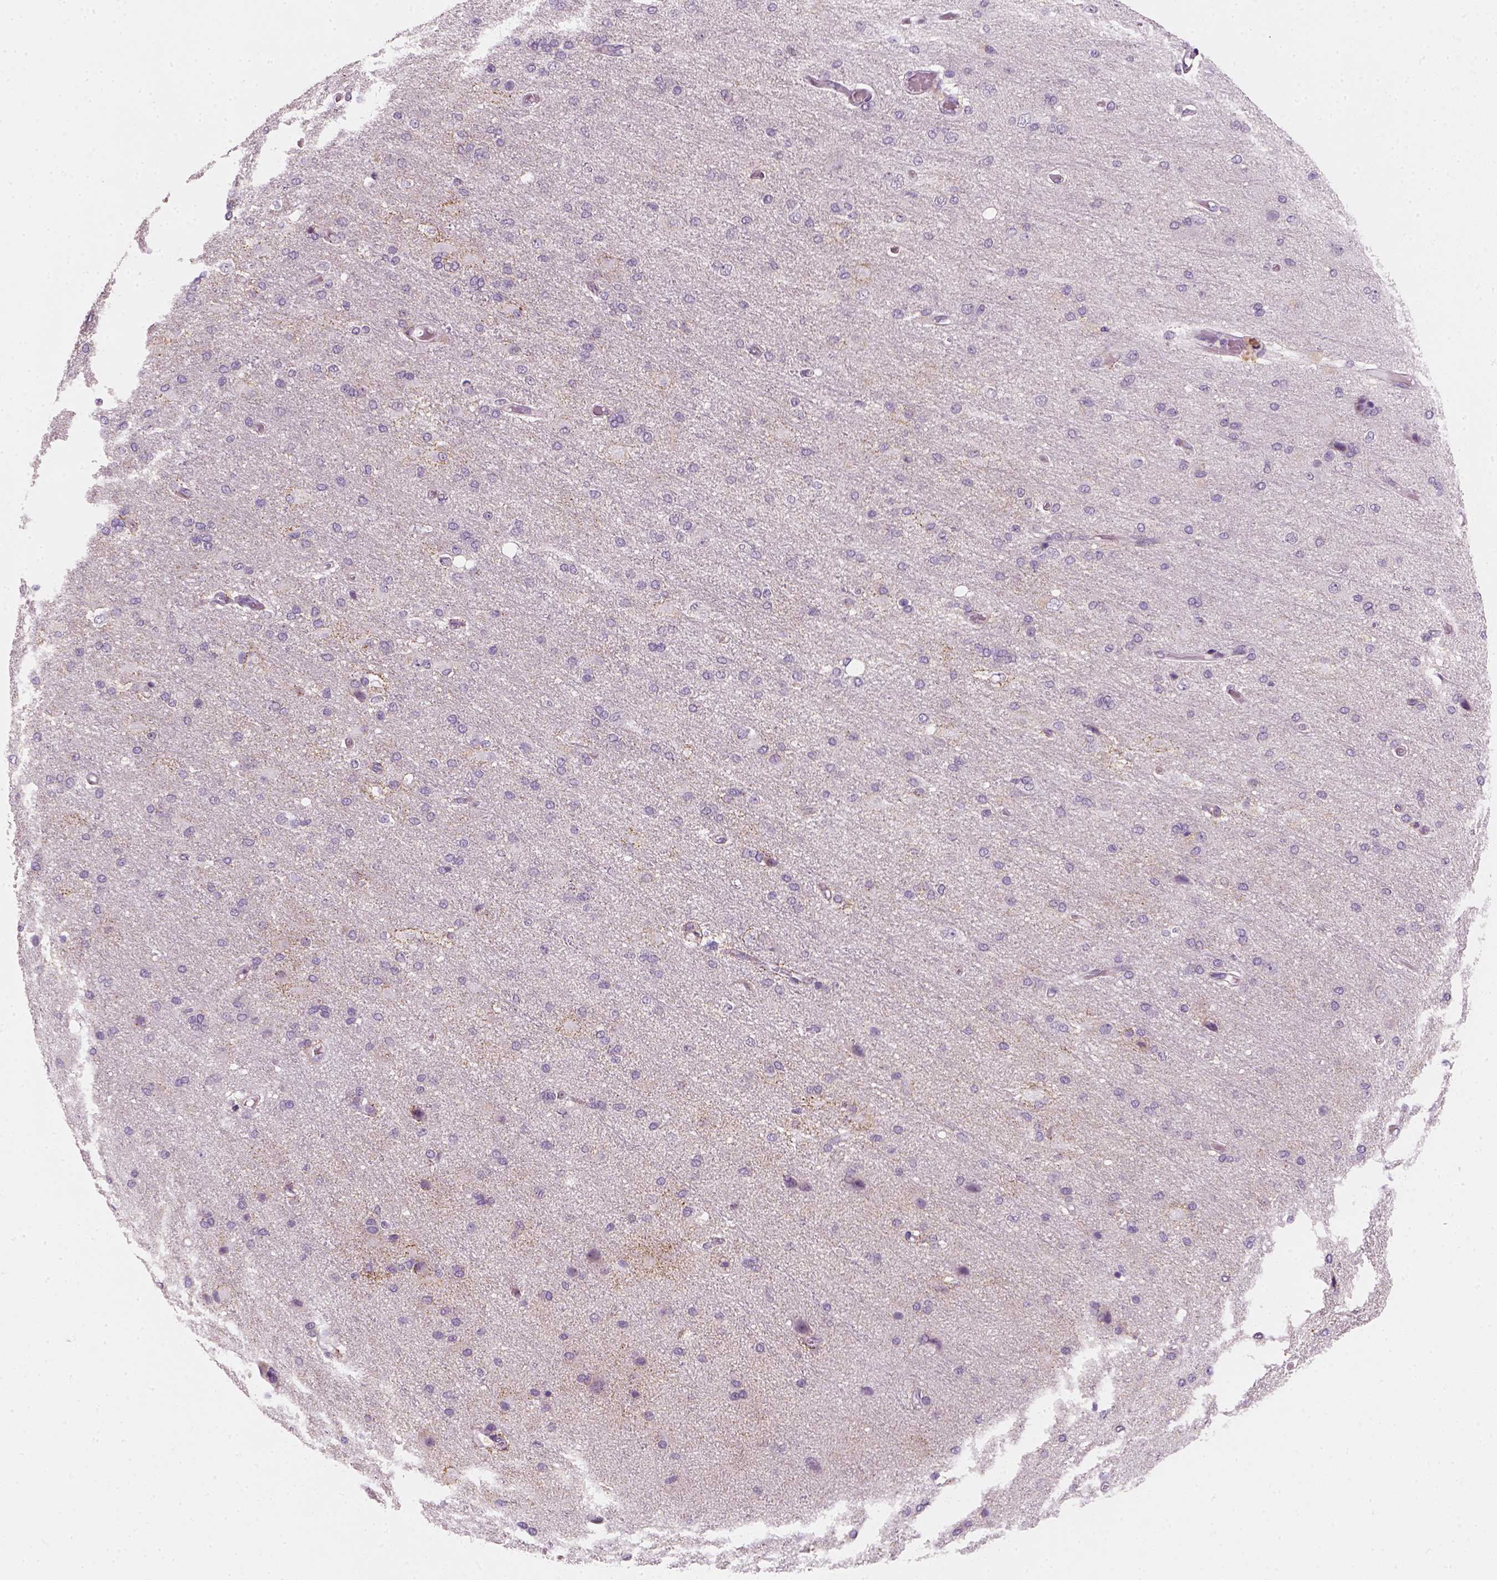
{"staining": {"intensity": "negative", "quantity": "none", "location": "none"}, "tissue": "cerebral cortex", "cell_type": "Endothelial cells", "image_type": "normal", "snomed": [{"axis": "morphology", "description": "Normal tissue, NOS"}, {"axis": "morphology", "description": "Glioma, malignant, High grade"}, {"axis": "topography", "description": "Cerebral cortex"}], "caption": "Cerebral cortex was stained to show a protein in brown. There is no significant positivity in endothelial cells. (Brightfield microscopy of DAB IHC at high magnification).", "gene": "TP53", "patient": {"sex": "male", "age": 77}}